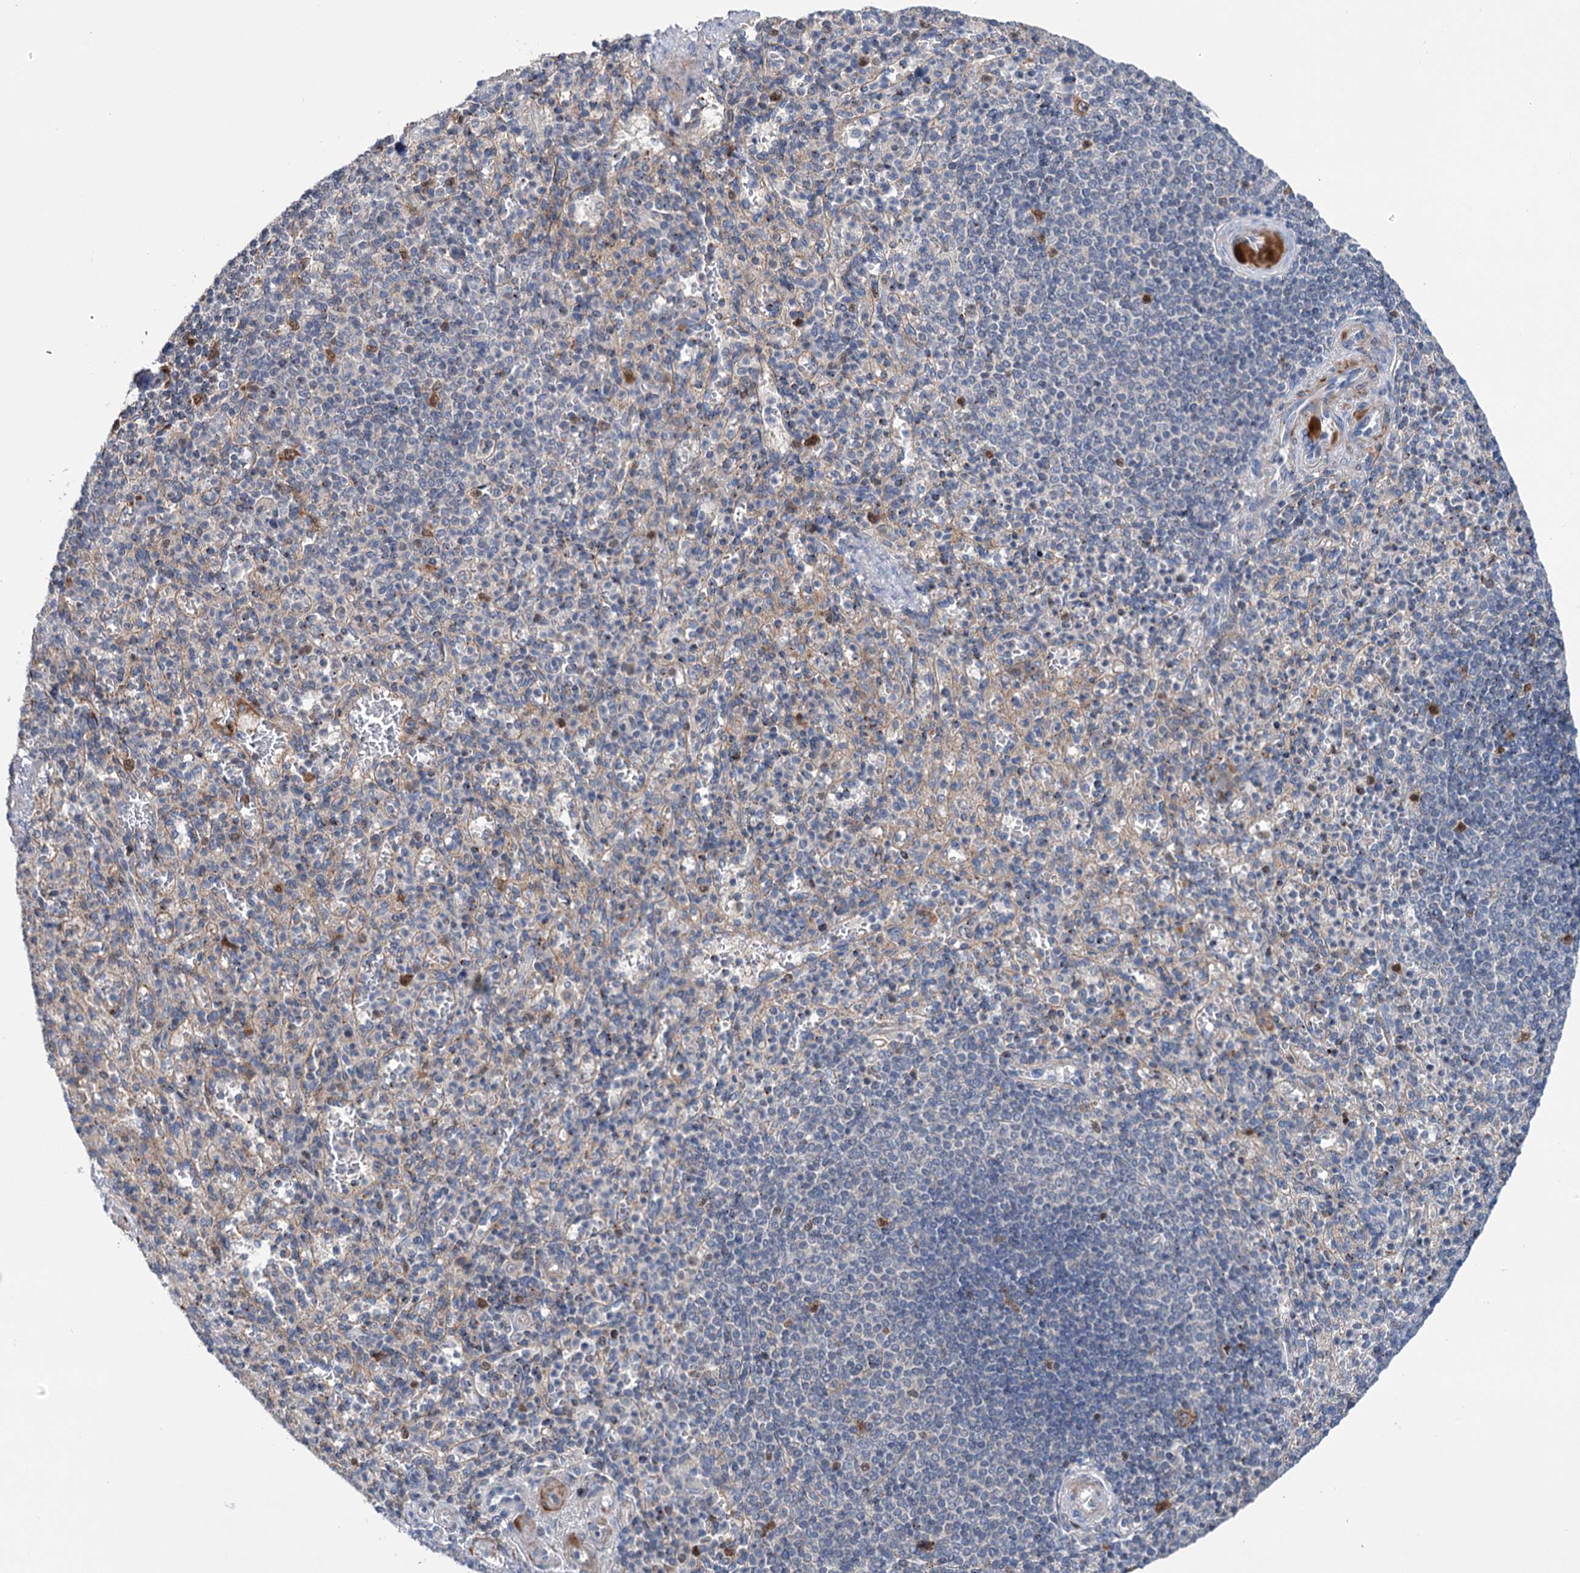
{"staining": {"intensity": "negative", "quantity": "none", "location": "none"}, "tissue": "spleen", "cell_type": "Cells in red pulp", "image_type": "normal", "snomed": [{"axis": "morphology", "description": "Normal tissue, NOS"}, {"axis": "topography", "description": "Spleen"}], "caption": "The IHC histopathology image has no significant staining in cells in red pulp of spleen.", "gene": "NCAPD2", "patient": {"sex": "female", "age": 74}}